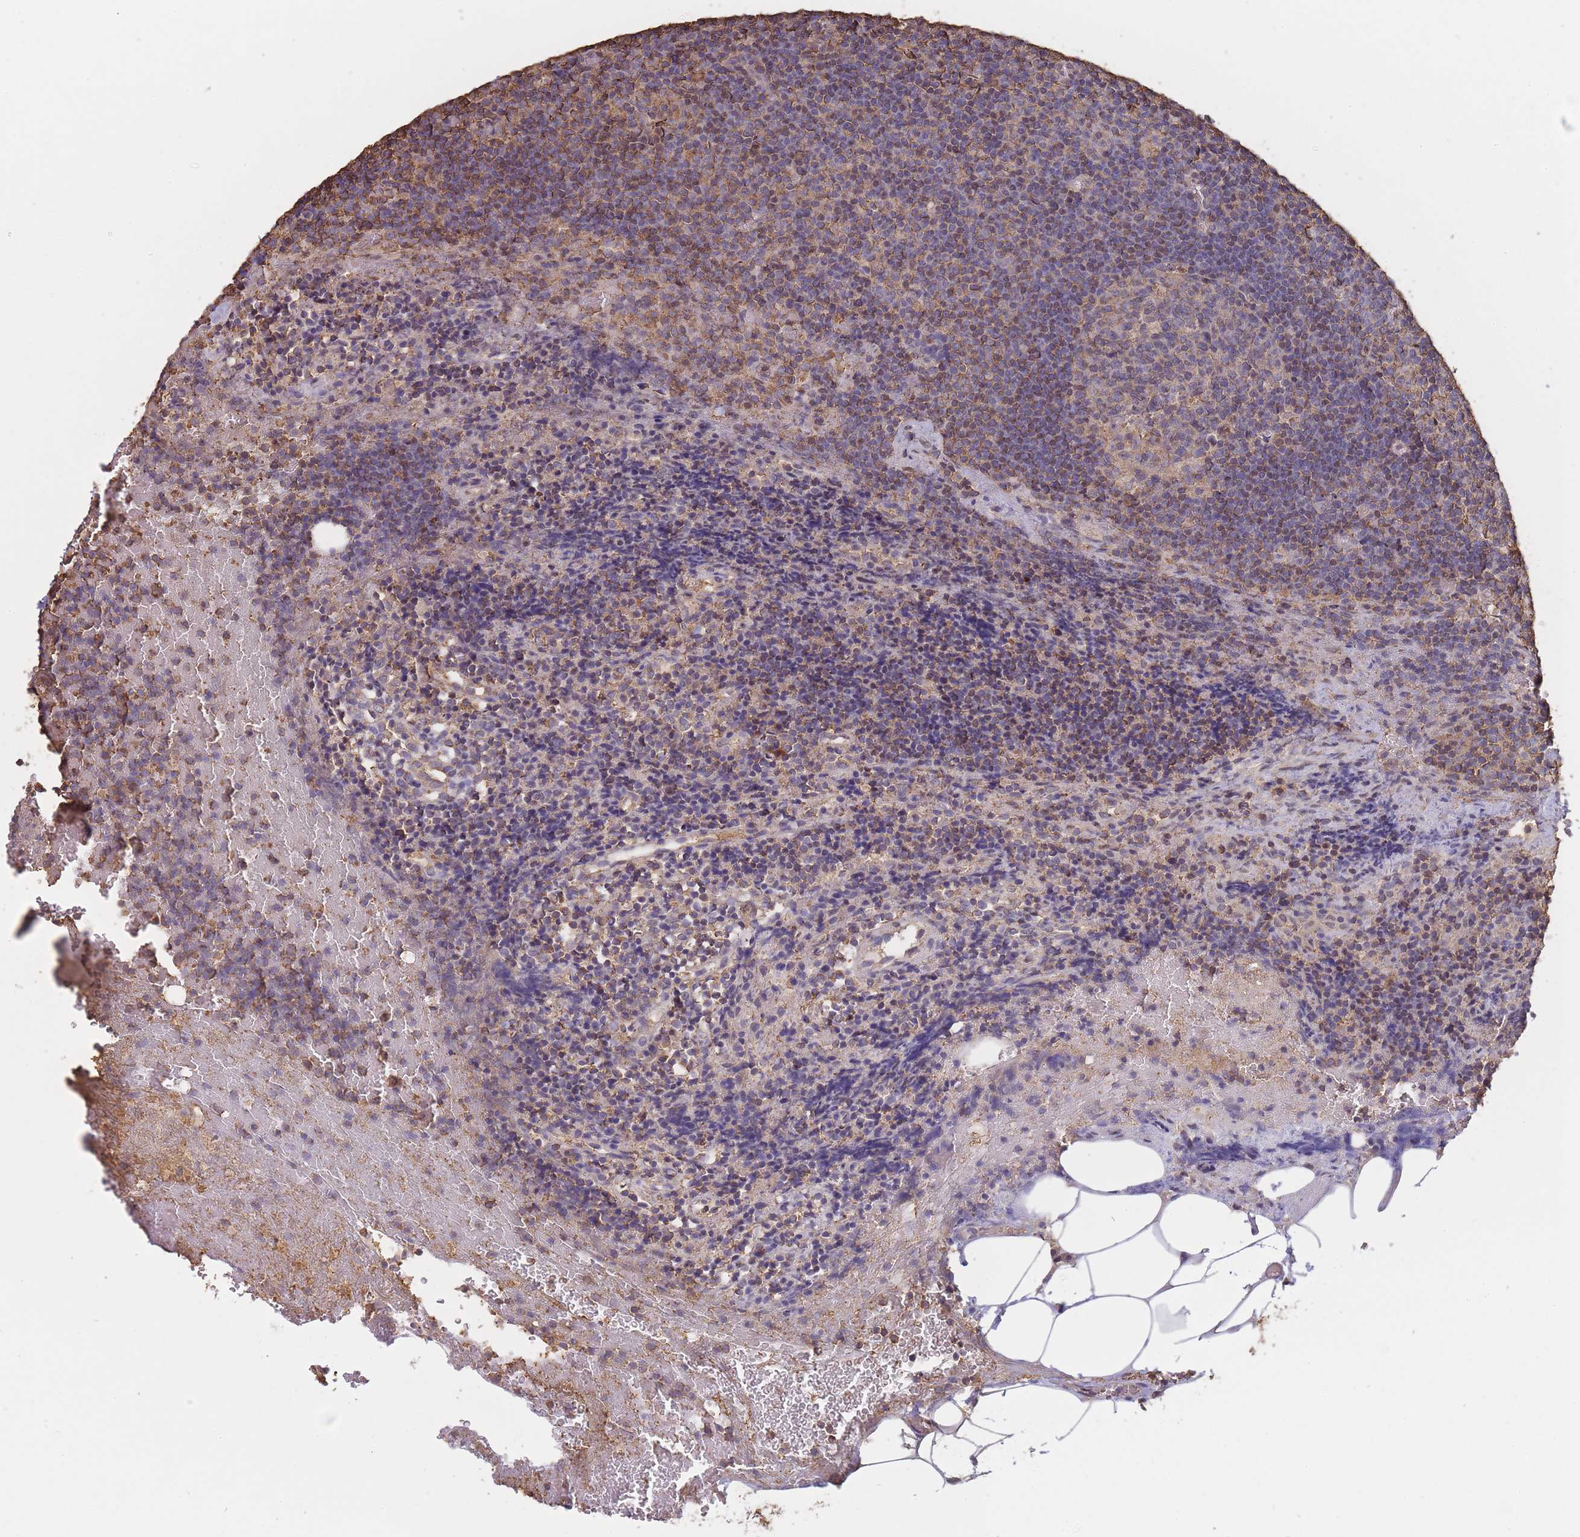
{"staining": {"intensity": "negative", "quantity": "none", "location": "none"}, "tissue": "lymph node", "cell_type": "Germinal center cells", "image_type": "normal", "snomed": [{"axis": "morphology", "description": "Normal tissue, NOS"}, {"axis": "topography", "description": "Lymph node"}], "caption": "DAB (3,3'-diaminobenzidine) immunohistochemical staining of normal lymph node demonstrates no significant staining in germinal center cells. (Stains: DAB (3,3'-diaminobenzidine) immunohistochemistry with hematoxylin counter stain, Microscopy: brightfield microscopy at high magnification).", "gene": "METRN", "patient": {"sex": "male", "age": 58}}